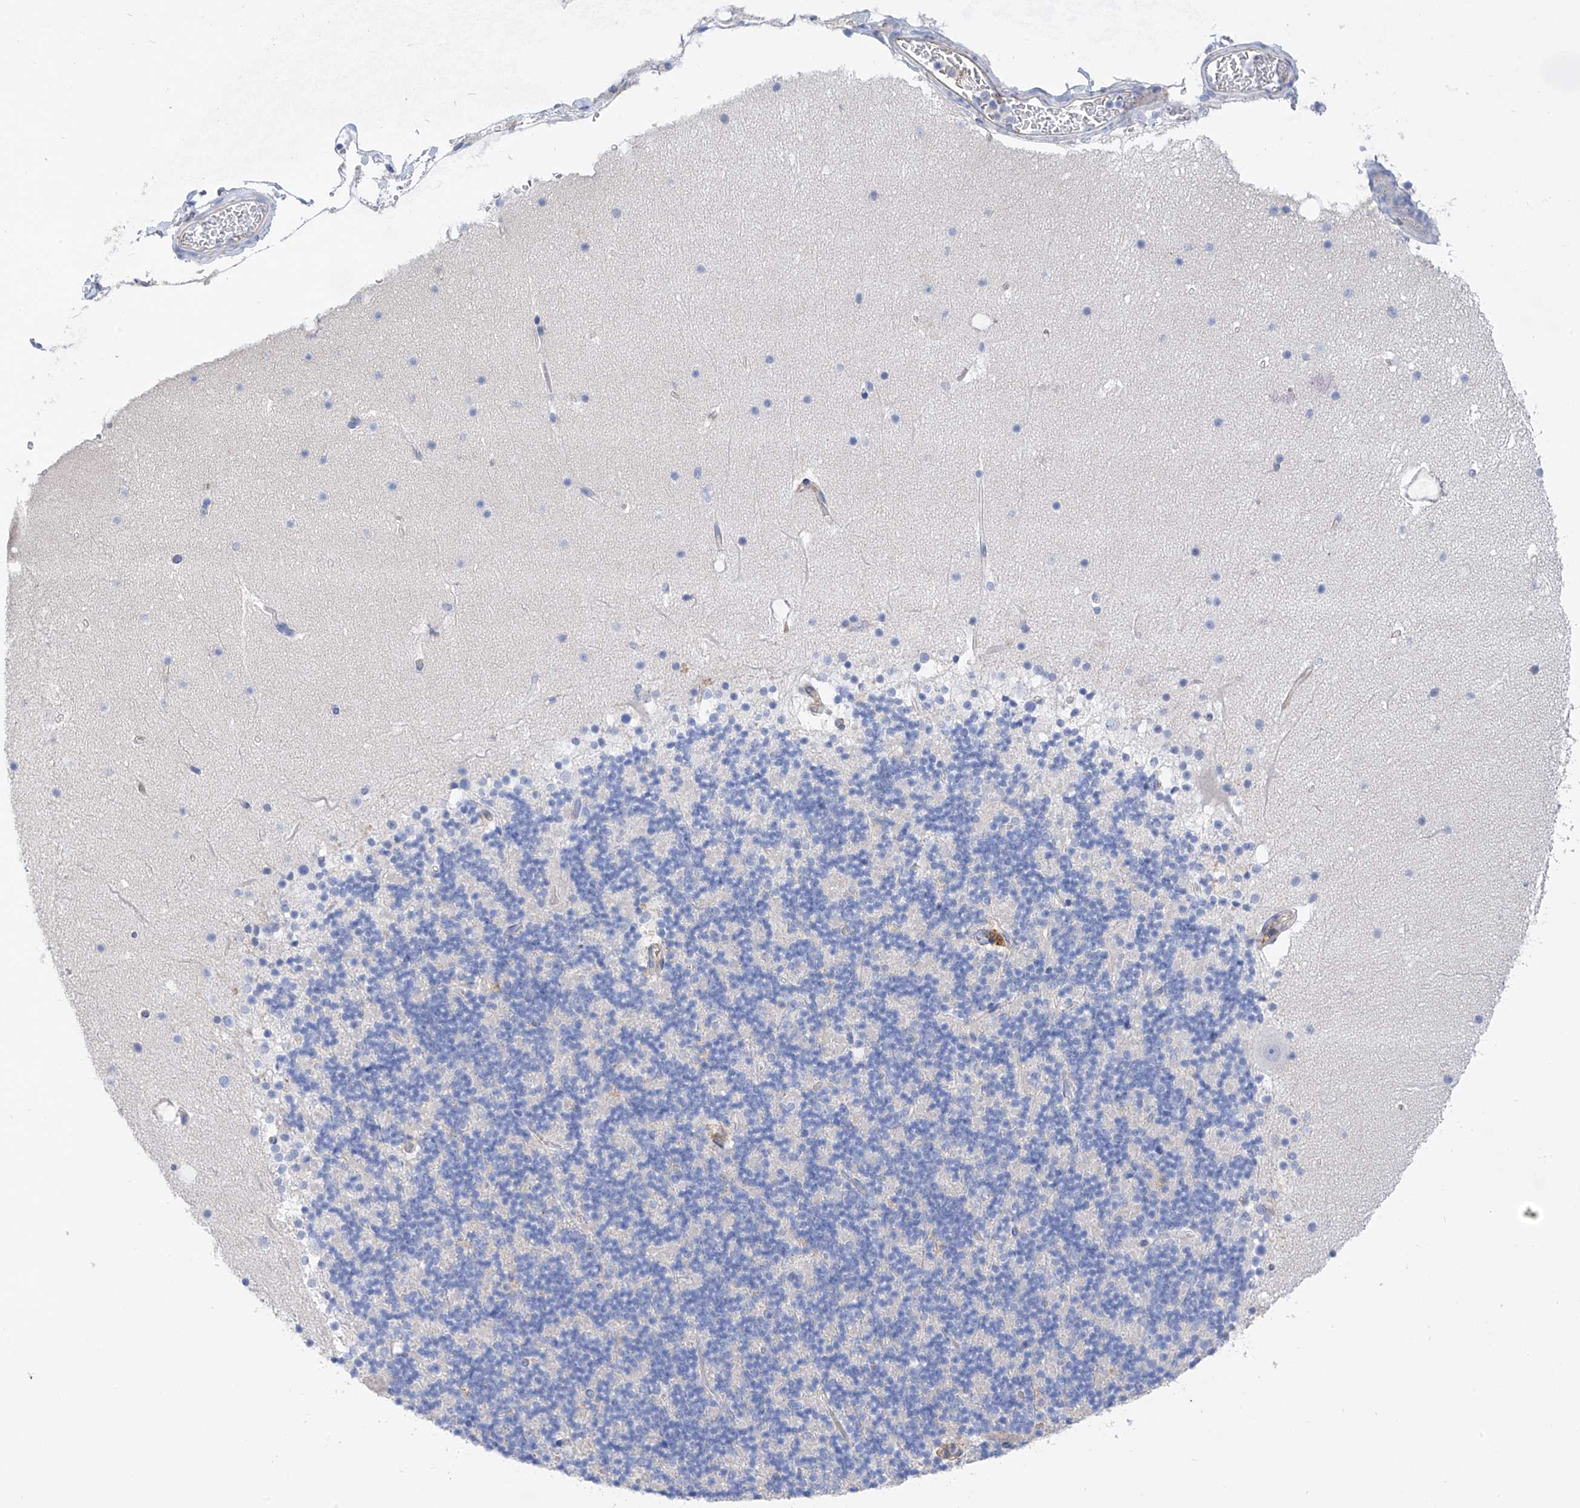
{"staining": {"intensity": "negative", "quantity": "none", "location": "none"}, "tissue": "cerebellum", "cell_type": "Cells in granular layer", "image_type": "normal", "snomed": [{"axis": "morphology", "description": "Normal tissue, NOS"}, {"axis": "topography", "description": "Cerebellum"}], "caption": "Cells in granular layer show no significant positivity in unremarkable cerebellum. (DAB immunohistochemistry visualized using brightfield microscopy, high magnification).", "gene": "ITGA9", "patient": {"sex": "male", "age": 57}}